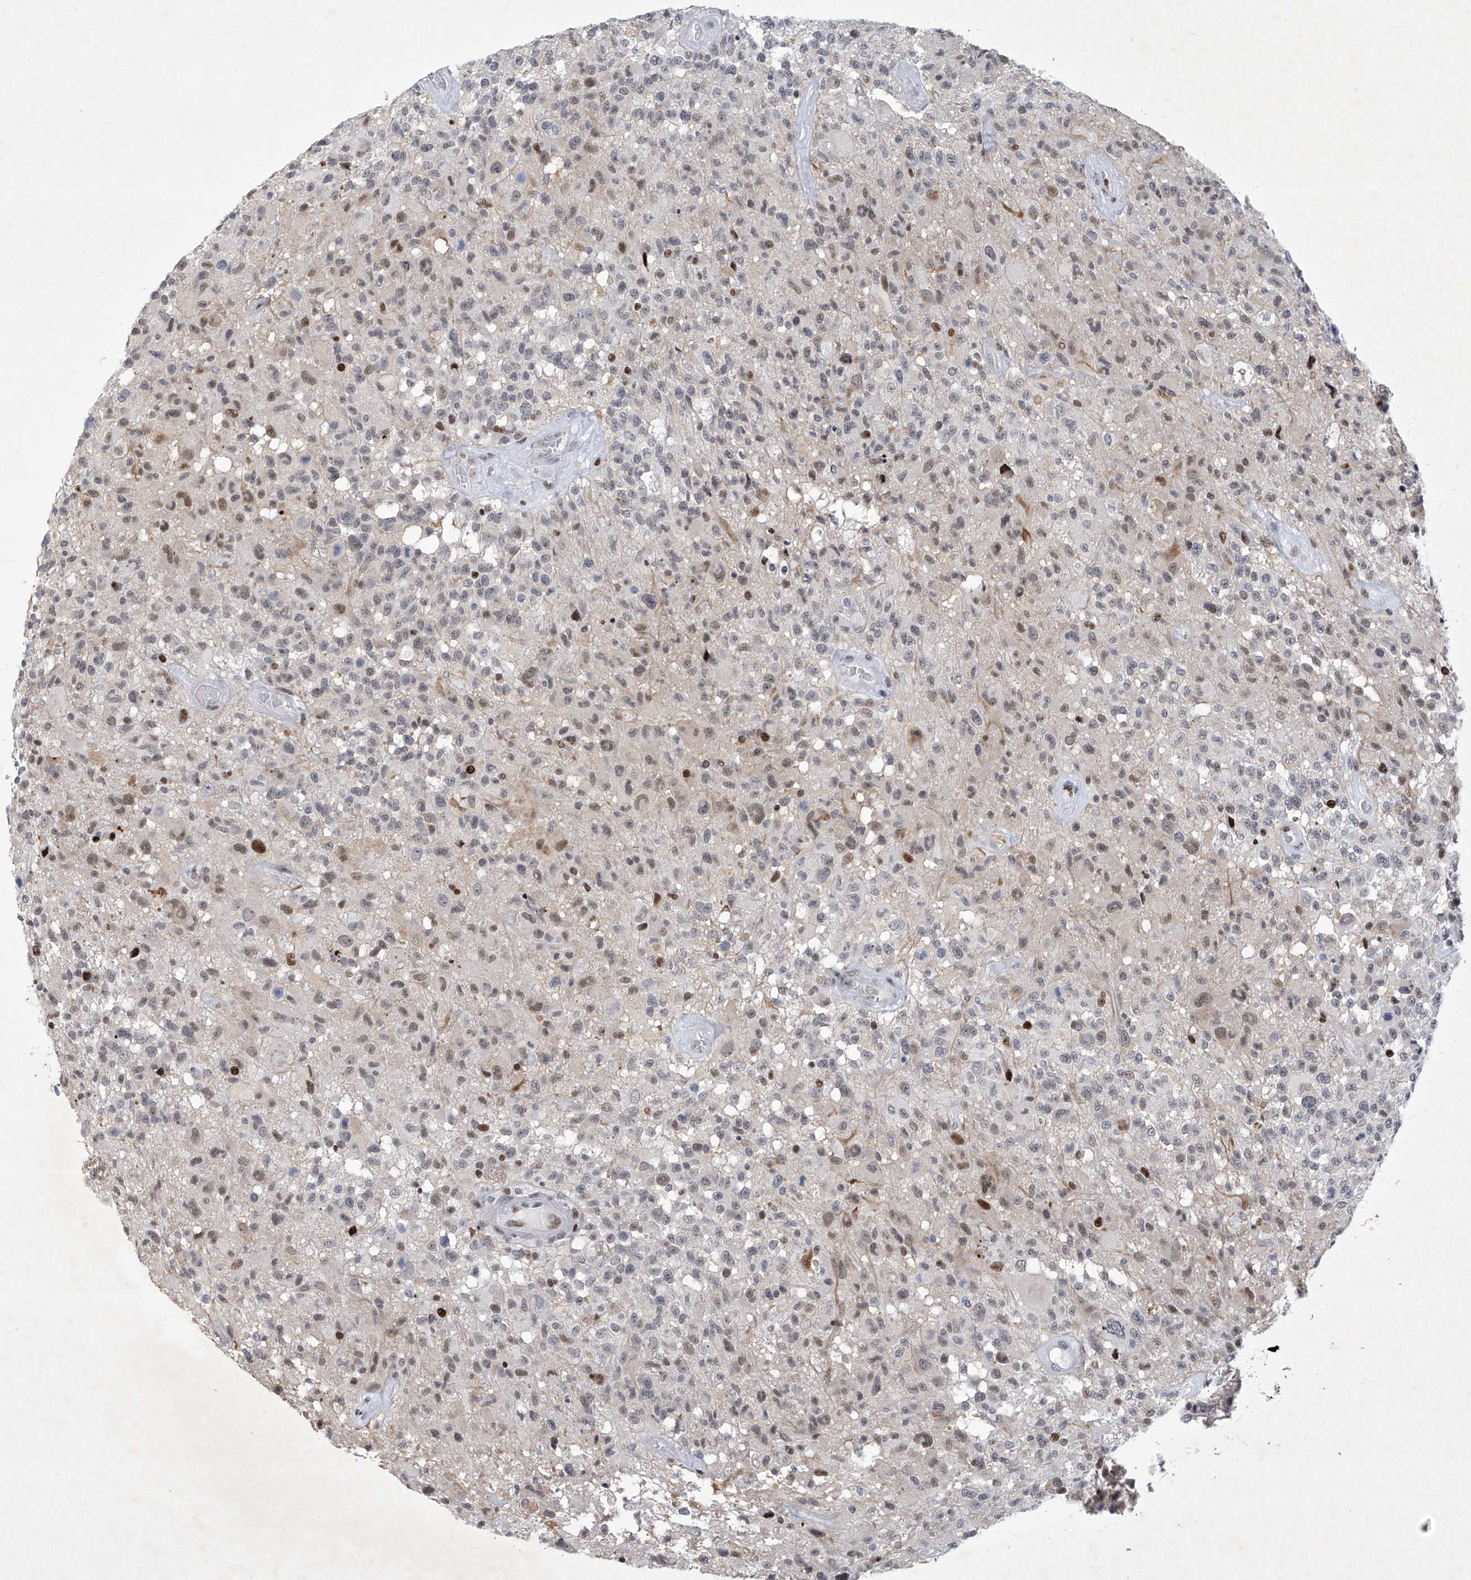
{"staining": {"intensity": "weak", "quantity": ">75%", "location": "nuclear"}, "tissue": "glioma", "cell_type": "Tumor cells", "image_type": "cancer", "snomed": [{"axis": "morphology", "description": "Glioma, malignant, High grade"}, {"axis": "morphology", "description": "Glioblastoma, NOS"}, {"axis": "topography", "description": "Brain"}], "caption": "This histopathology image demonstrates glioma stained with immunohistochemistry to label a protein in brown. The nuclear of tumor cells show weak positivity for the protein. Nuclei are counter-stained blue.", "gene": "RFX7", "patient": {"sex": "male", "age": 60}}